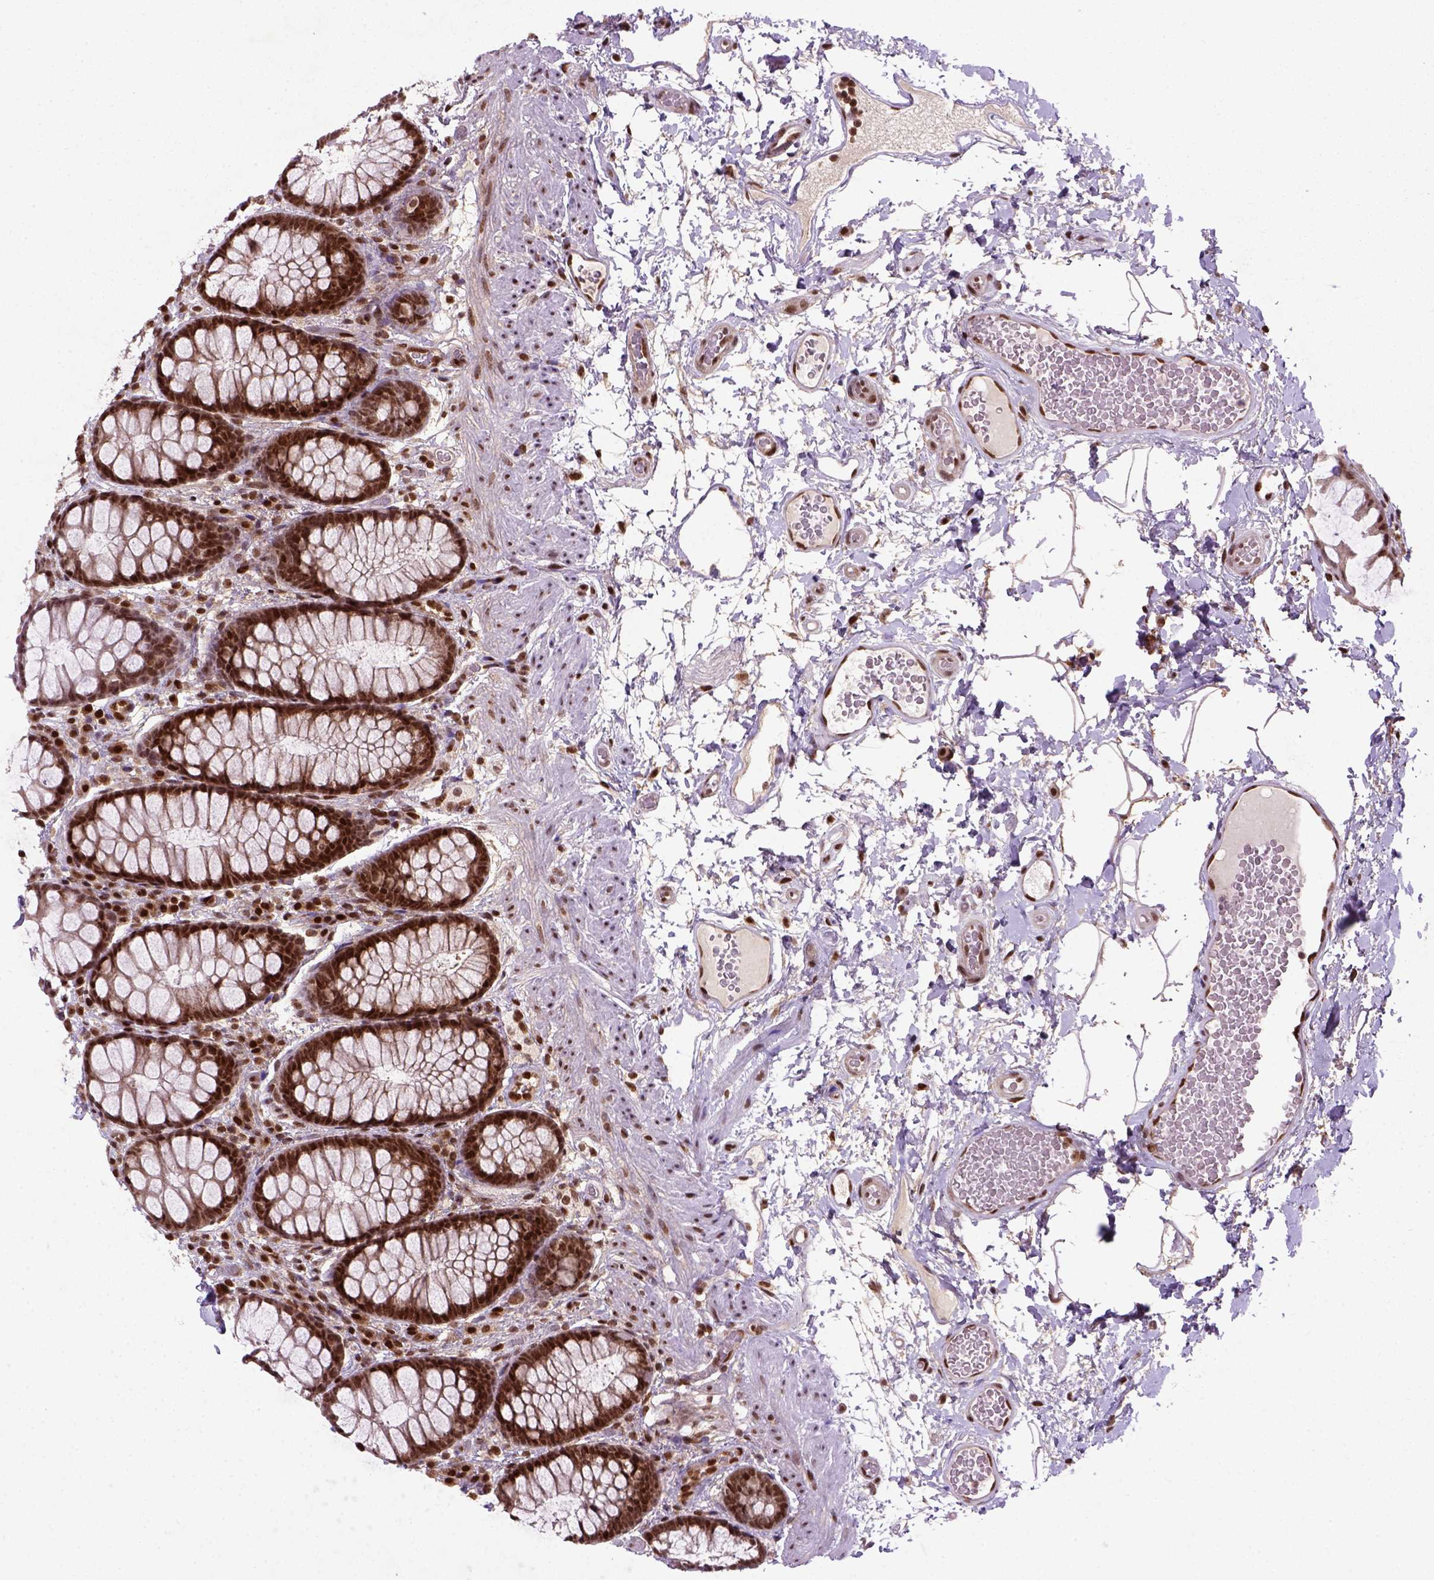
{"staining": {"intensity": "strong", "quantity": ">75%", "location": "nuclear"}, "tissue": "rectum", "cell_type": "Glandular cells", "image_type": "normal", "snomed": [{"axis": "morphology", "description": "Normal tissue, NOS"}, {"axis": "topography", "description": "Rectum"}], "caption": "Benign rectum demonstrates strong nuclear staining in approximately >75% of glandular cells, visualized by immunohistochemistry.", "gene": "MGMT", "patient": {"sex": "female", "age": 62}}